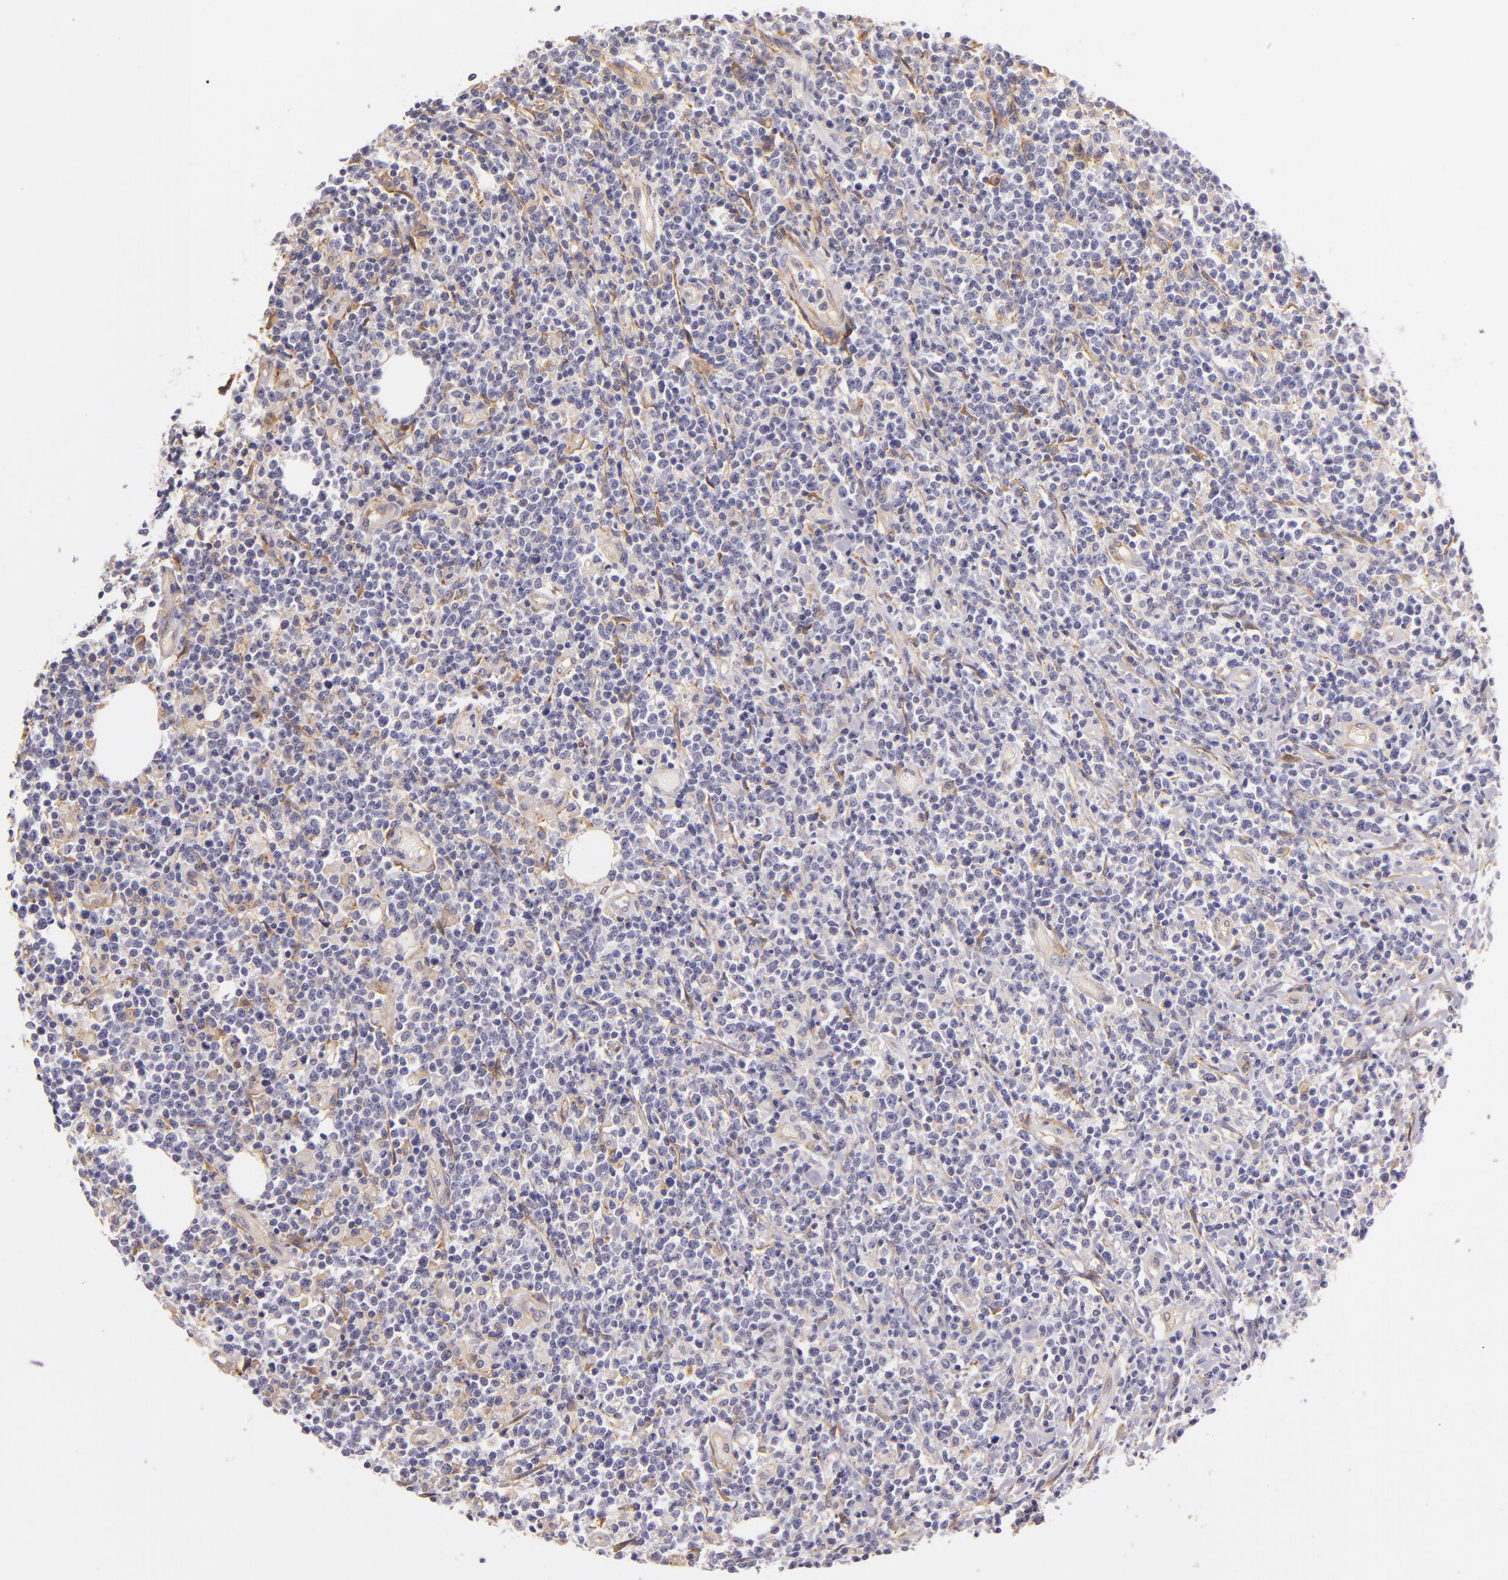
{"staining": {"intensity": "negative", "quantity": "none", "location": "none"}, "tissue": "lymphoma", "cell_type": "Tumor cells", "image_type": "cancer", "snomed": [{"axis": "morphology", "description": "Malignant lymphoma, non-Hodgkin's type, High grade"}, {"axis": "topography", "description": "Colon"}], "caption": "The image demonstrates no significant positivity in tumor cells of high-grade malignant lymphoma, non-Hodgkin's type.", "gene": "CTSF", "patient": {"sex": "male", "age": 82}}